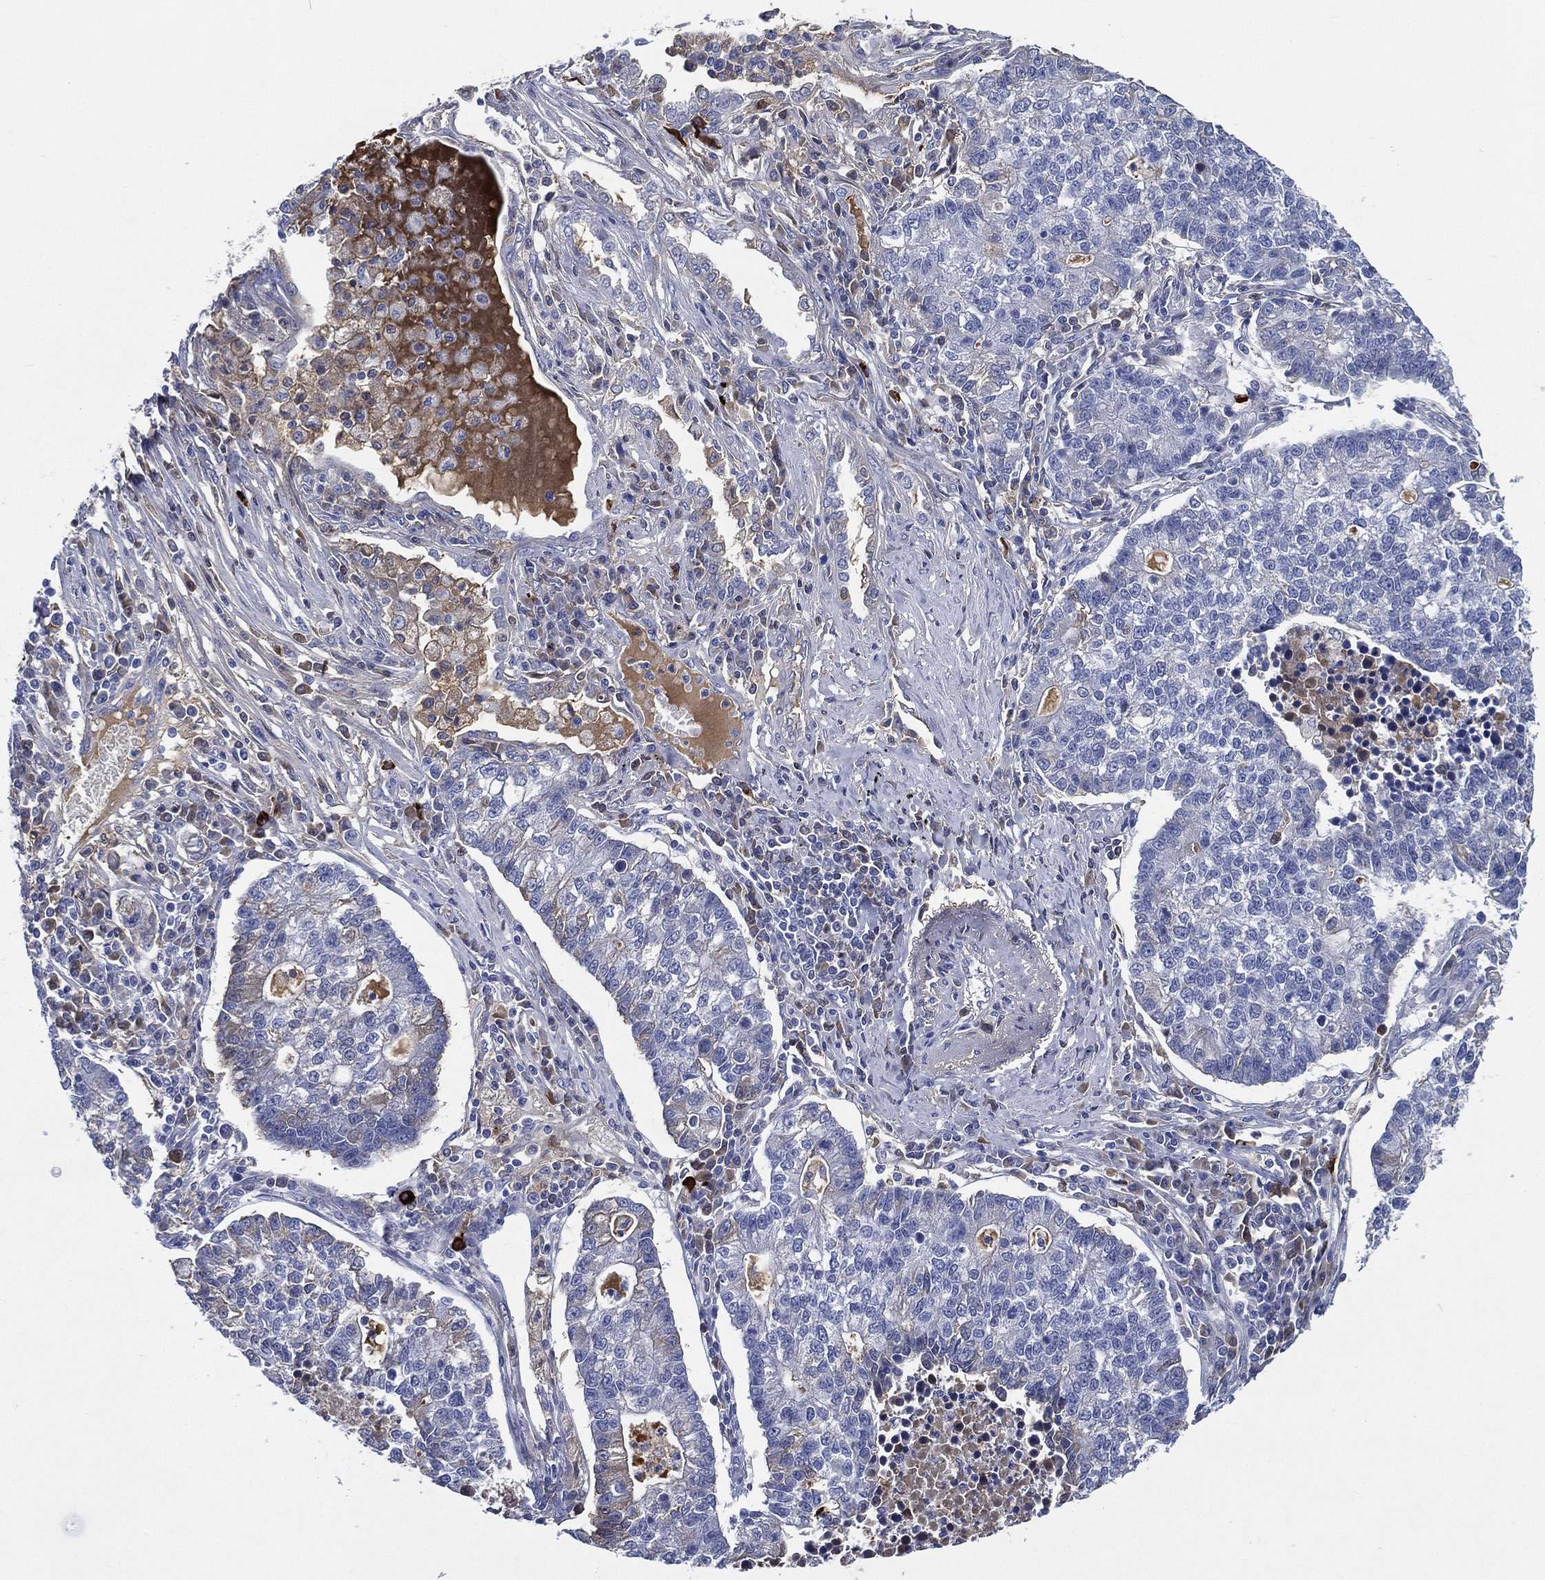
{"staining": {"intensity": "negative", "quantity": "none", "location": "none"}, "tissue": "lung cancer", "cell_type": "Tumor cells", "image_type": "cancer", "snomed": [{"axis": "morphology", "description": "Adenocarcinoma, NOS"}, {"axis": "topography", "description": "Lung"}], "caption": "This is an immunohistochemistry (IHC) histopathology image of lung cancer. There is no expression in tumor cells.", "gene": "TMPRSS11D", "patient": {"sex": "male", "age": 57}}